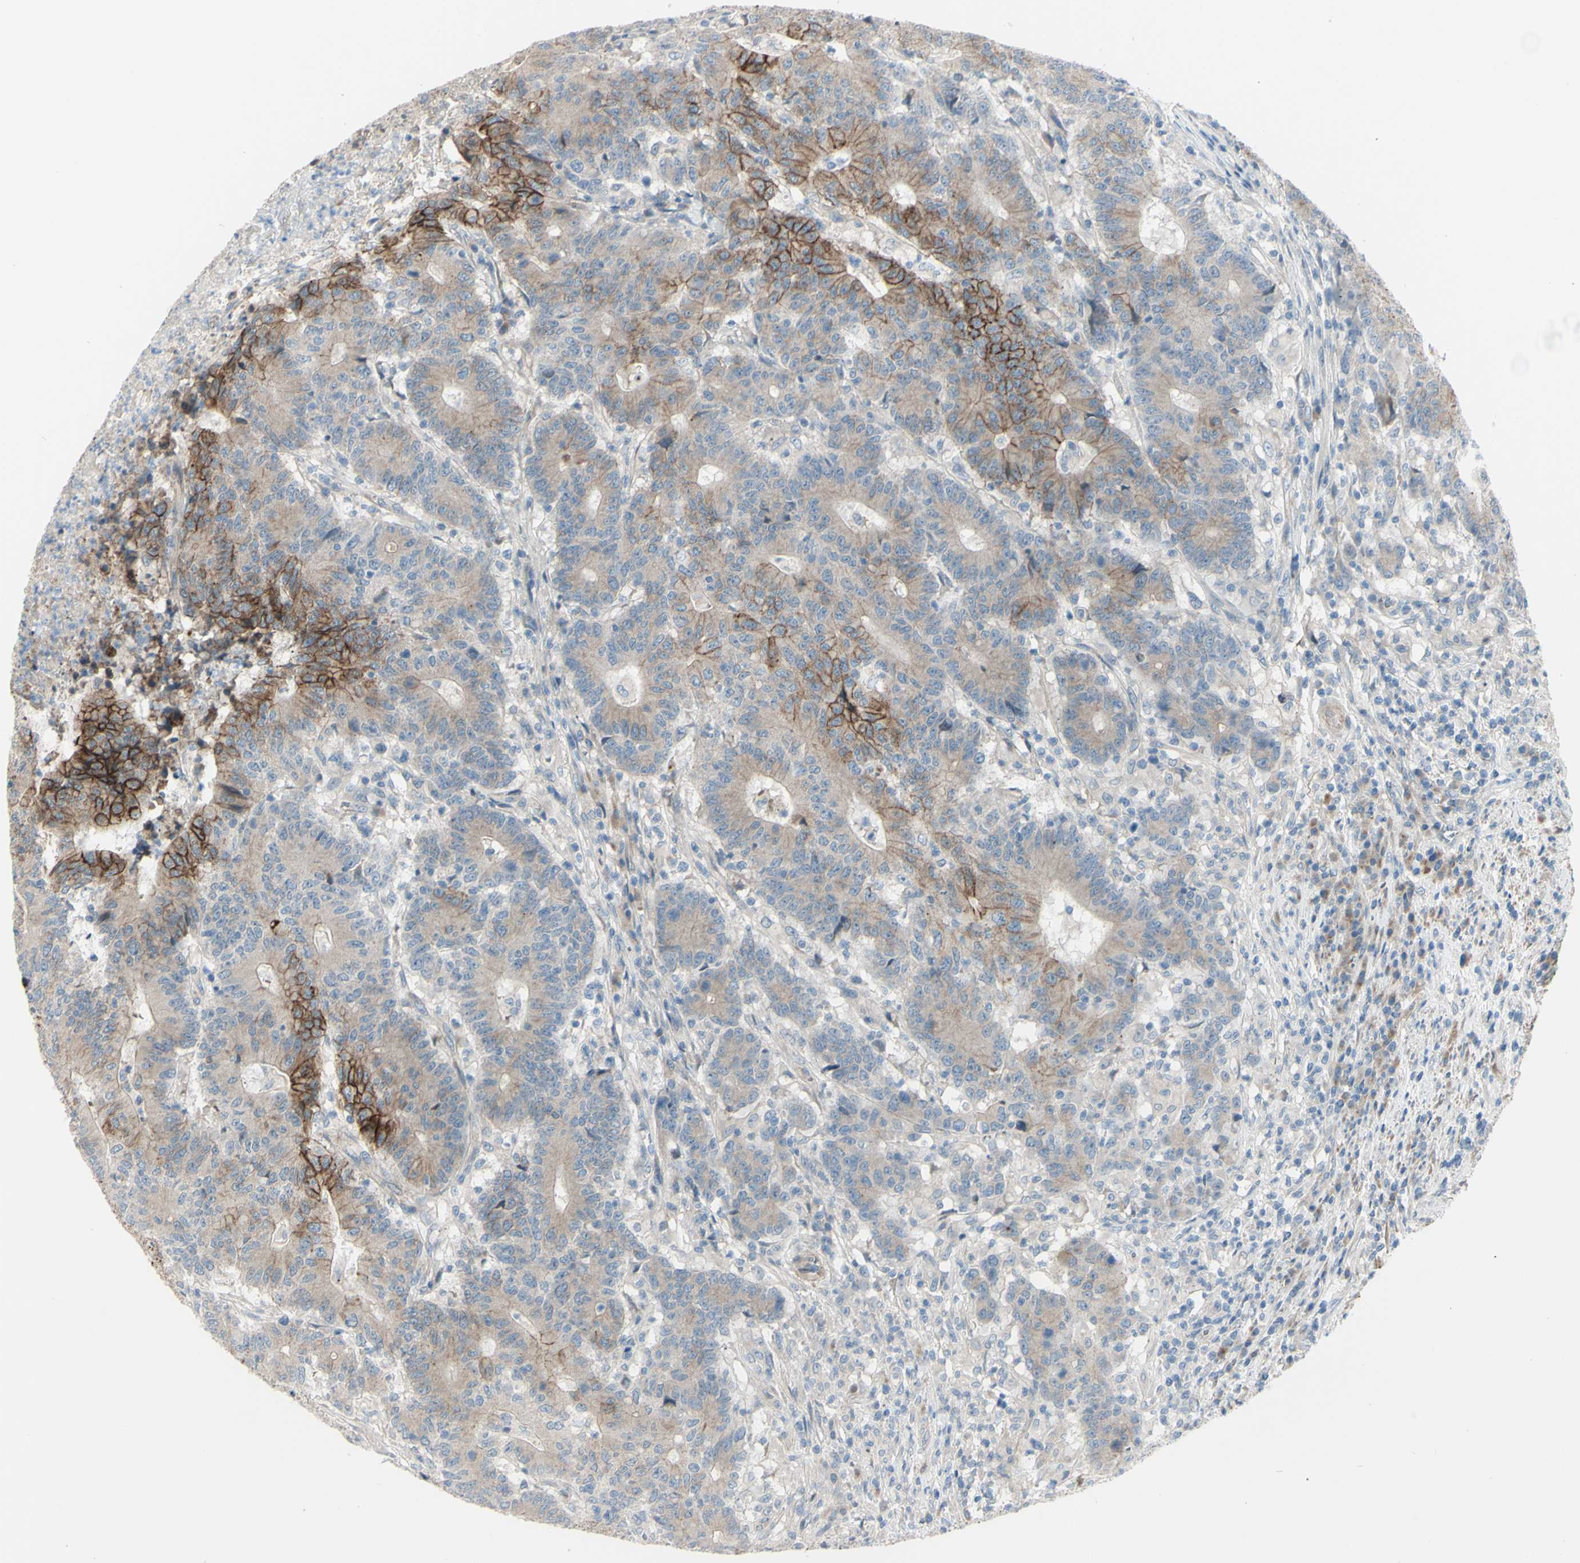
{"staining": {"intensity": "moderate", "quantity": ">75%", "location": "cytoplasmic/membranous"}, "tissue": "colorectal cancer", "cell_type": "Tumor cells", "image_type": "cancer", "snomed": [{"axis": "morphology", "description": "Normal tissue, NOS"}, {"axis": "morphology", "description": "Adenocarcinoma, NOS"}, {"axis": "topography", "description": "Colon"}], "caption": "Protein staining by immunohistochemistry reveals moderate cytoplasmic/membranous positivity in about >75% of tumor cells in colorectal cancer. The protein of interest is shown in brown color, while the nuclei are stained blue.", "gene": "LRRK1", "patient": {"sex": "female", "age": 75}}